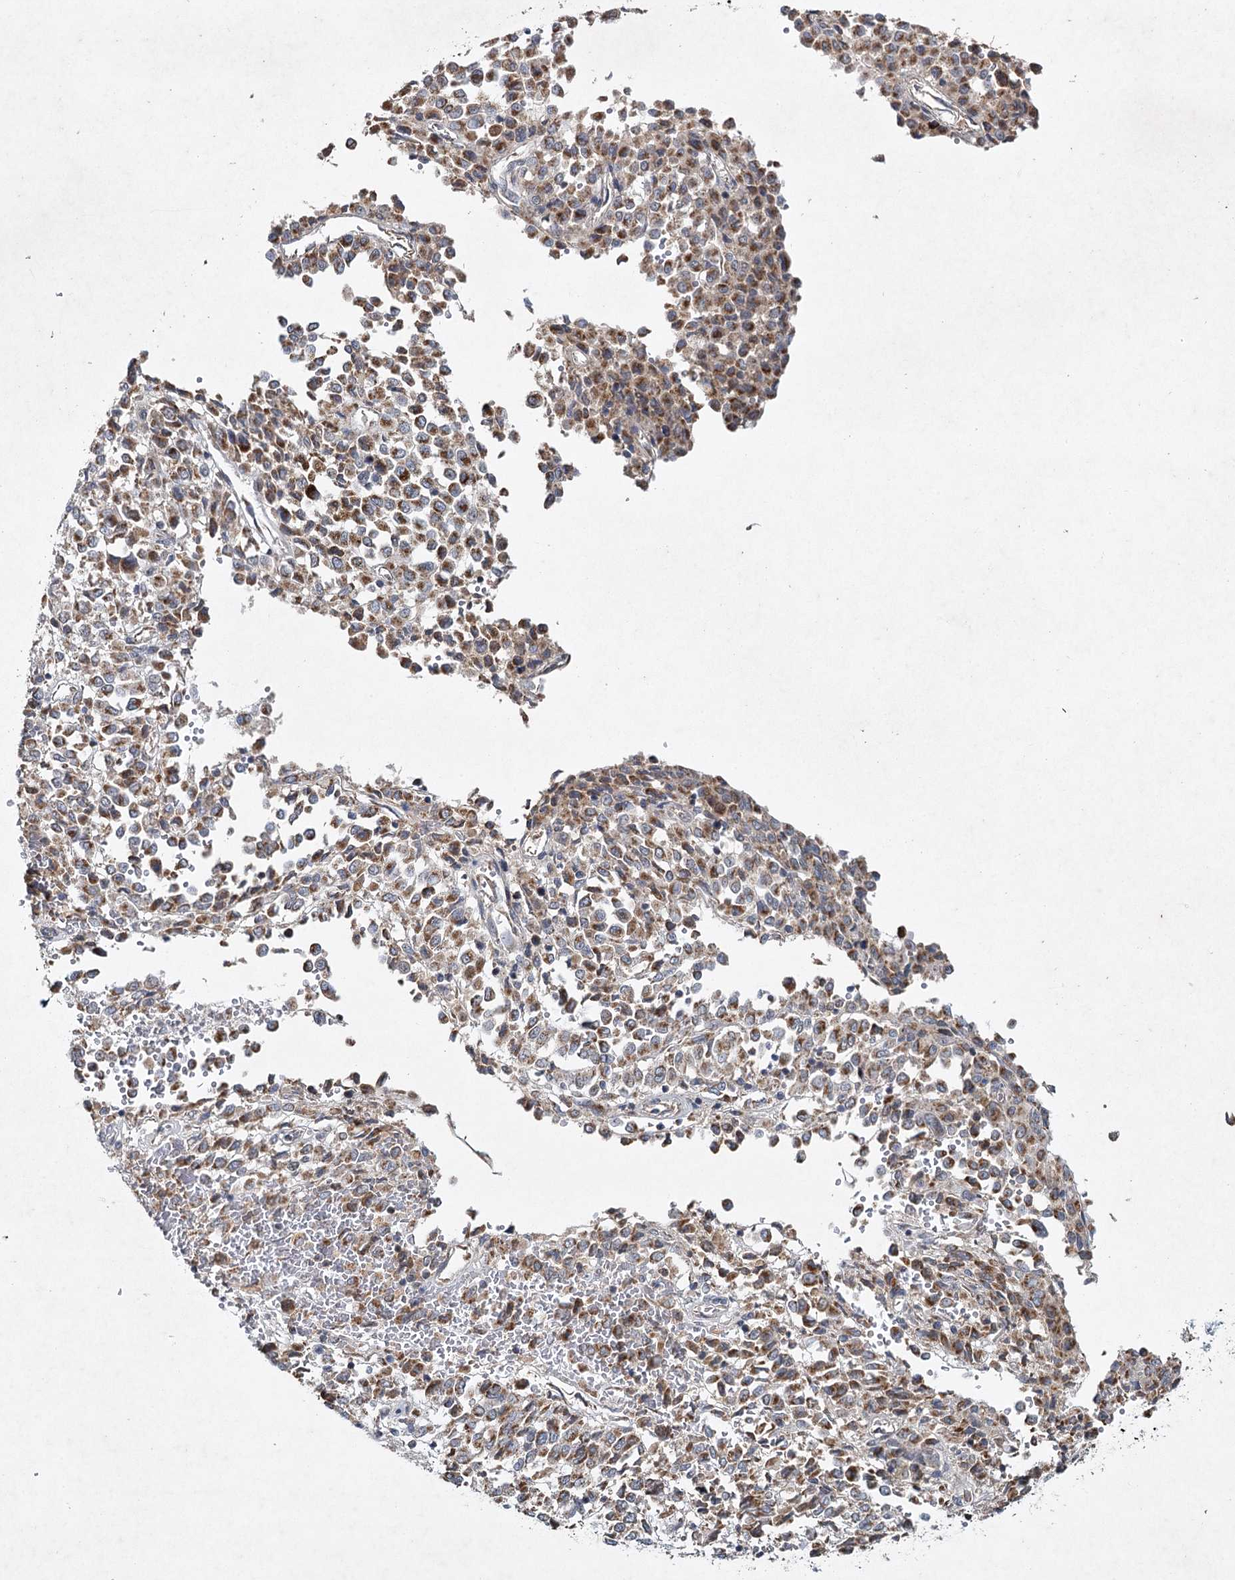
{"staining": {"intensity": "strong", "quantity": ">75%", "location": "cytoplasmic/membranous"}, "tissue": "melanoma", "cell_type": "Tumor cells", "image_type": "cancer", "snomed": [{"axis": "morphology", "description": "Malignant melanoma, Metastatic site"}, {"axis": "topography", "description": "Pancreas"}], "caption": "Human malignant melanoma (metastatic site) stained for a protein (brown) exhibits strong cytoplasmic/membranous positive staining in approximately >75% of tumor cells.", "gene": "MRPL44", "patient": {"sex": "female", "age": 30}}